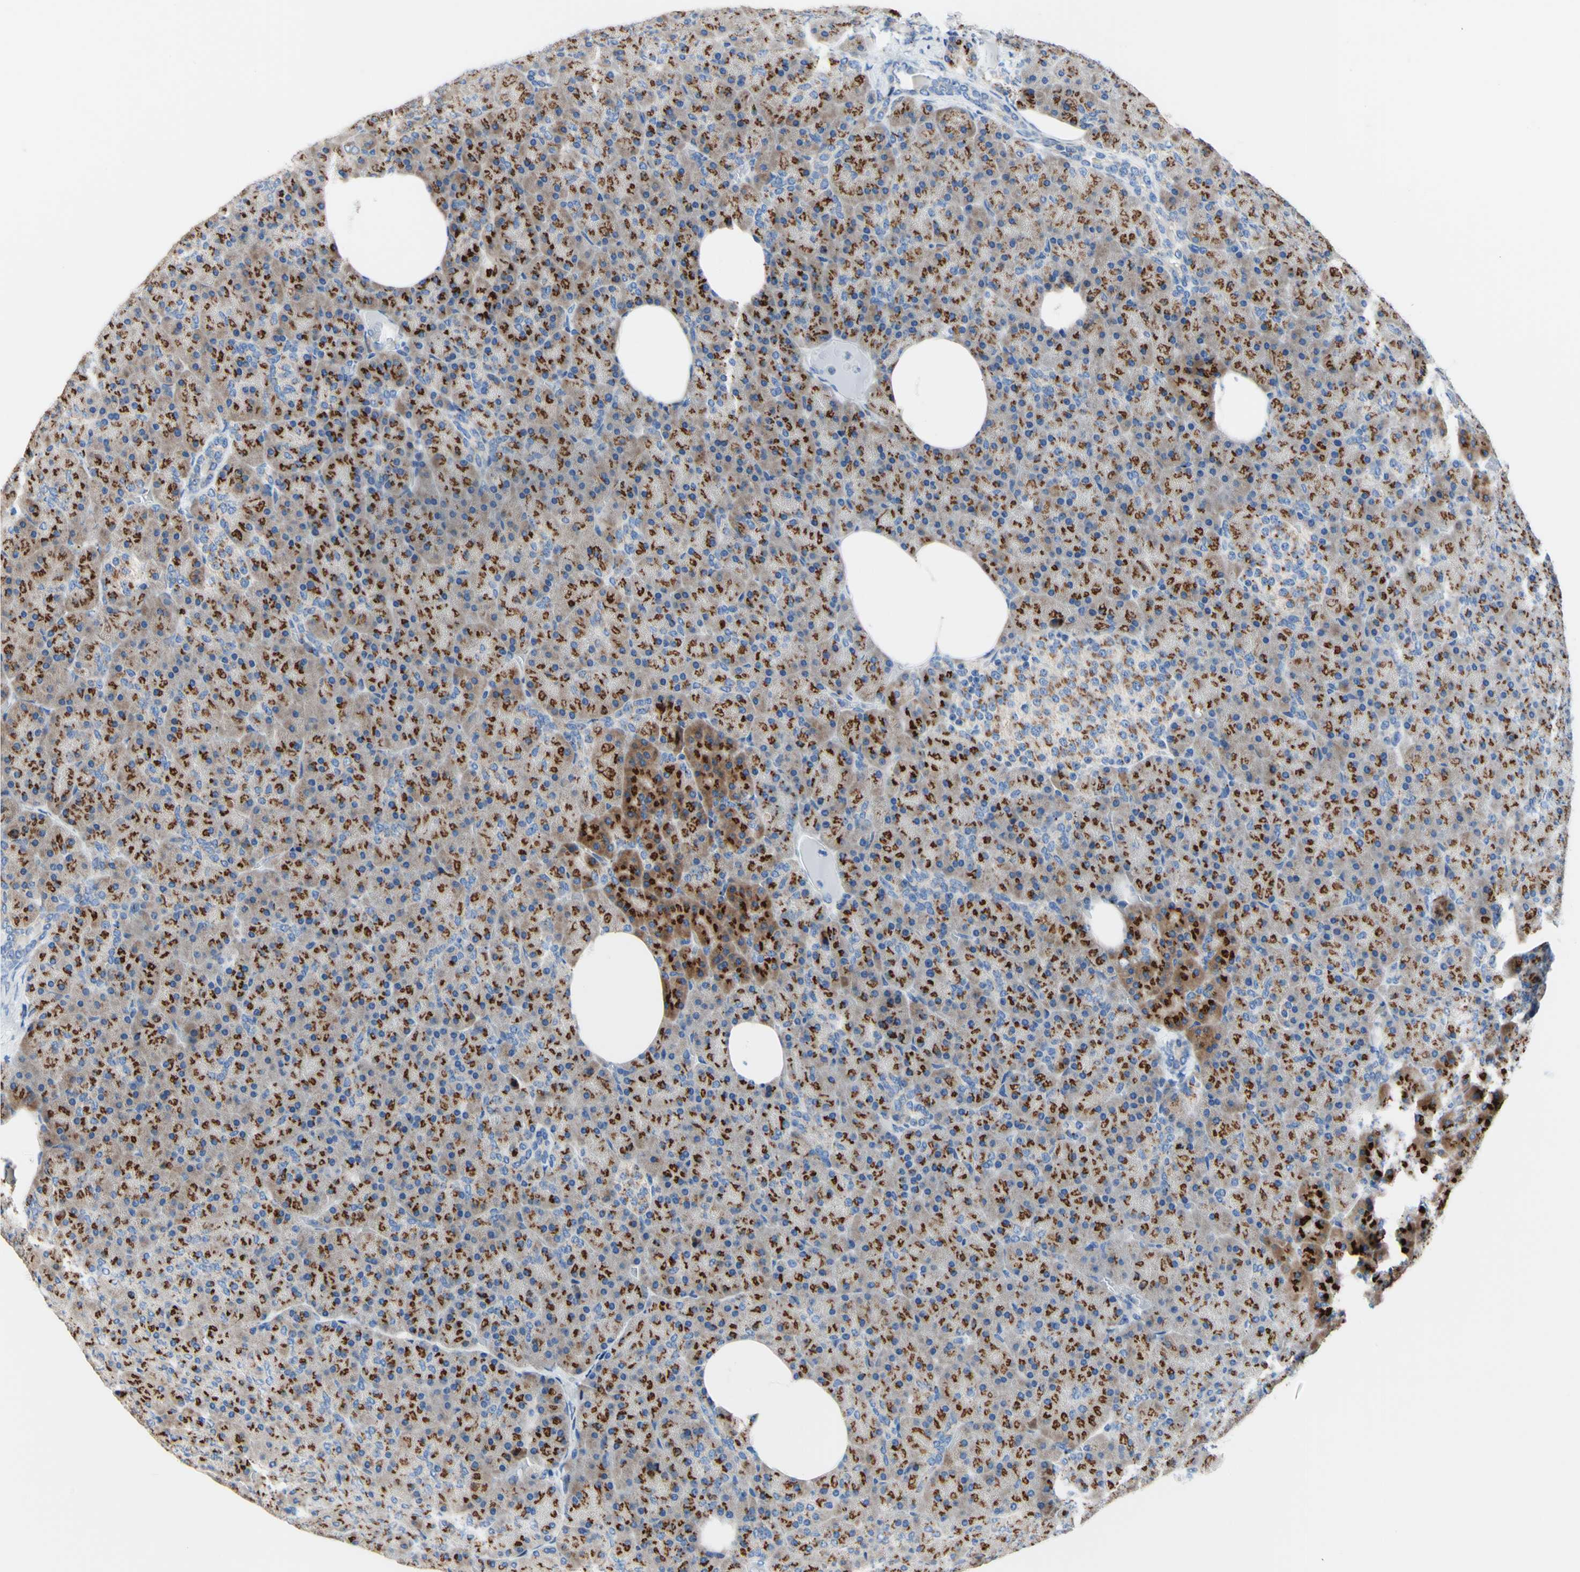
{"staining": {"intensity": "strong", "quantity": "25%-75%", "location": "cytoplasmic/membranous"}, "tissue": "pancreas", "cell_type": "Exocrine glandular cells", "image_type": "normal", "snomed": [{"axis": "morphology", "description": "Normal tissue, NOS"}, {"axis": "topography", "description": "Pancreas"}], "caption": "Immunohistochemistry (IHC) micrograph of benign pancreas: human pancreas stained using immunohistochemistry demonstrates high levels of strong protein expression localized specifically in the cytoplasmic/membranous of exocrine glandular cells, appearing as a cytoplasmic/membranous brown color.", "gene": "GALNT2", "patient": {"sex": "female", "age": 35}}